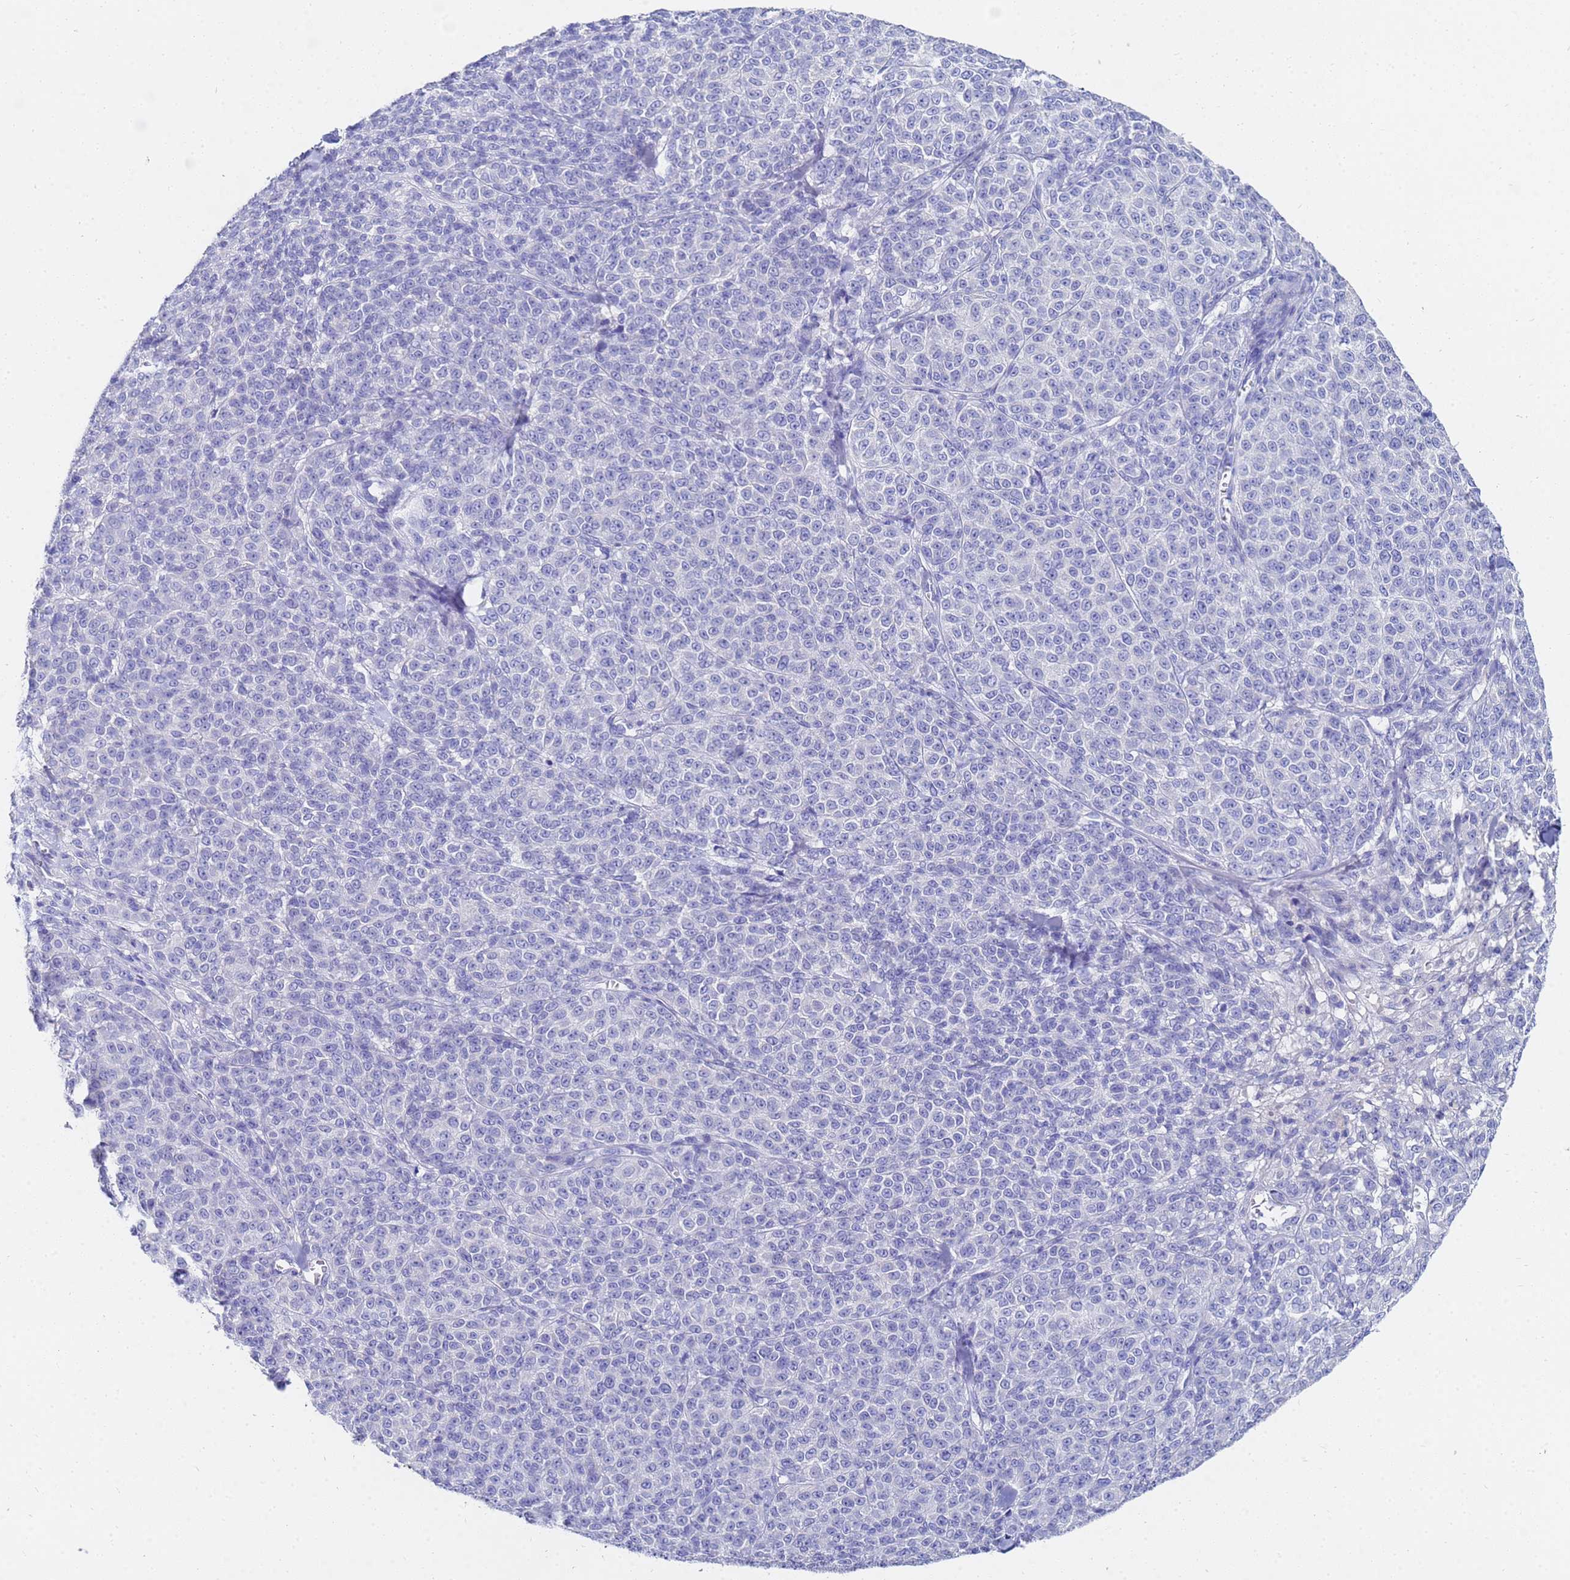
{"staining": {"intensity": "negative", "quantity": "none", "location": "none"}, "tissue": "melanoma", "cell_type": "Tumor cells", "image_type": "cancer", "snomed": [{"axis": "morphology", "description": "Normal tissue, NOS"}, {"axis": "morphology", "description": "Malignant melanoma, NOS"}, {"axis": "topography", "description": "Skin"}], "caption": "An immunohistochemistry (IHC) micrograph of melanoma is shown. There is no staining in tumor cells of melanoma.", "gene": "C2orf72", "patient": {"sex": "female", "age": 34}}